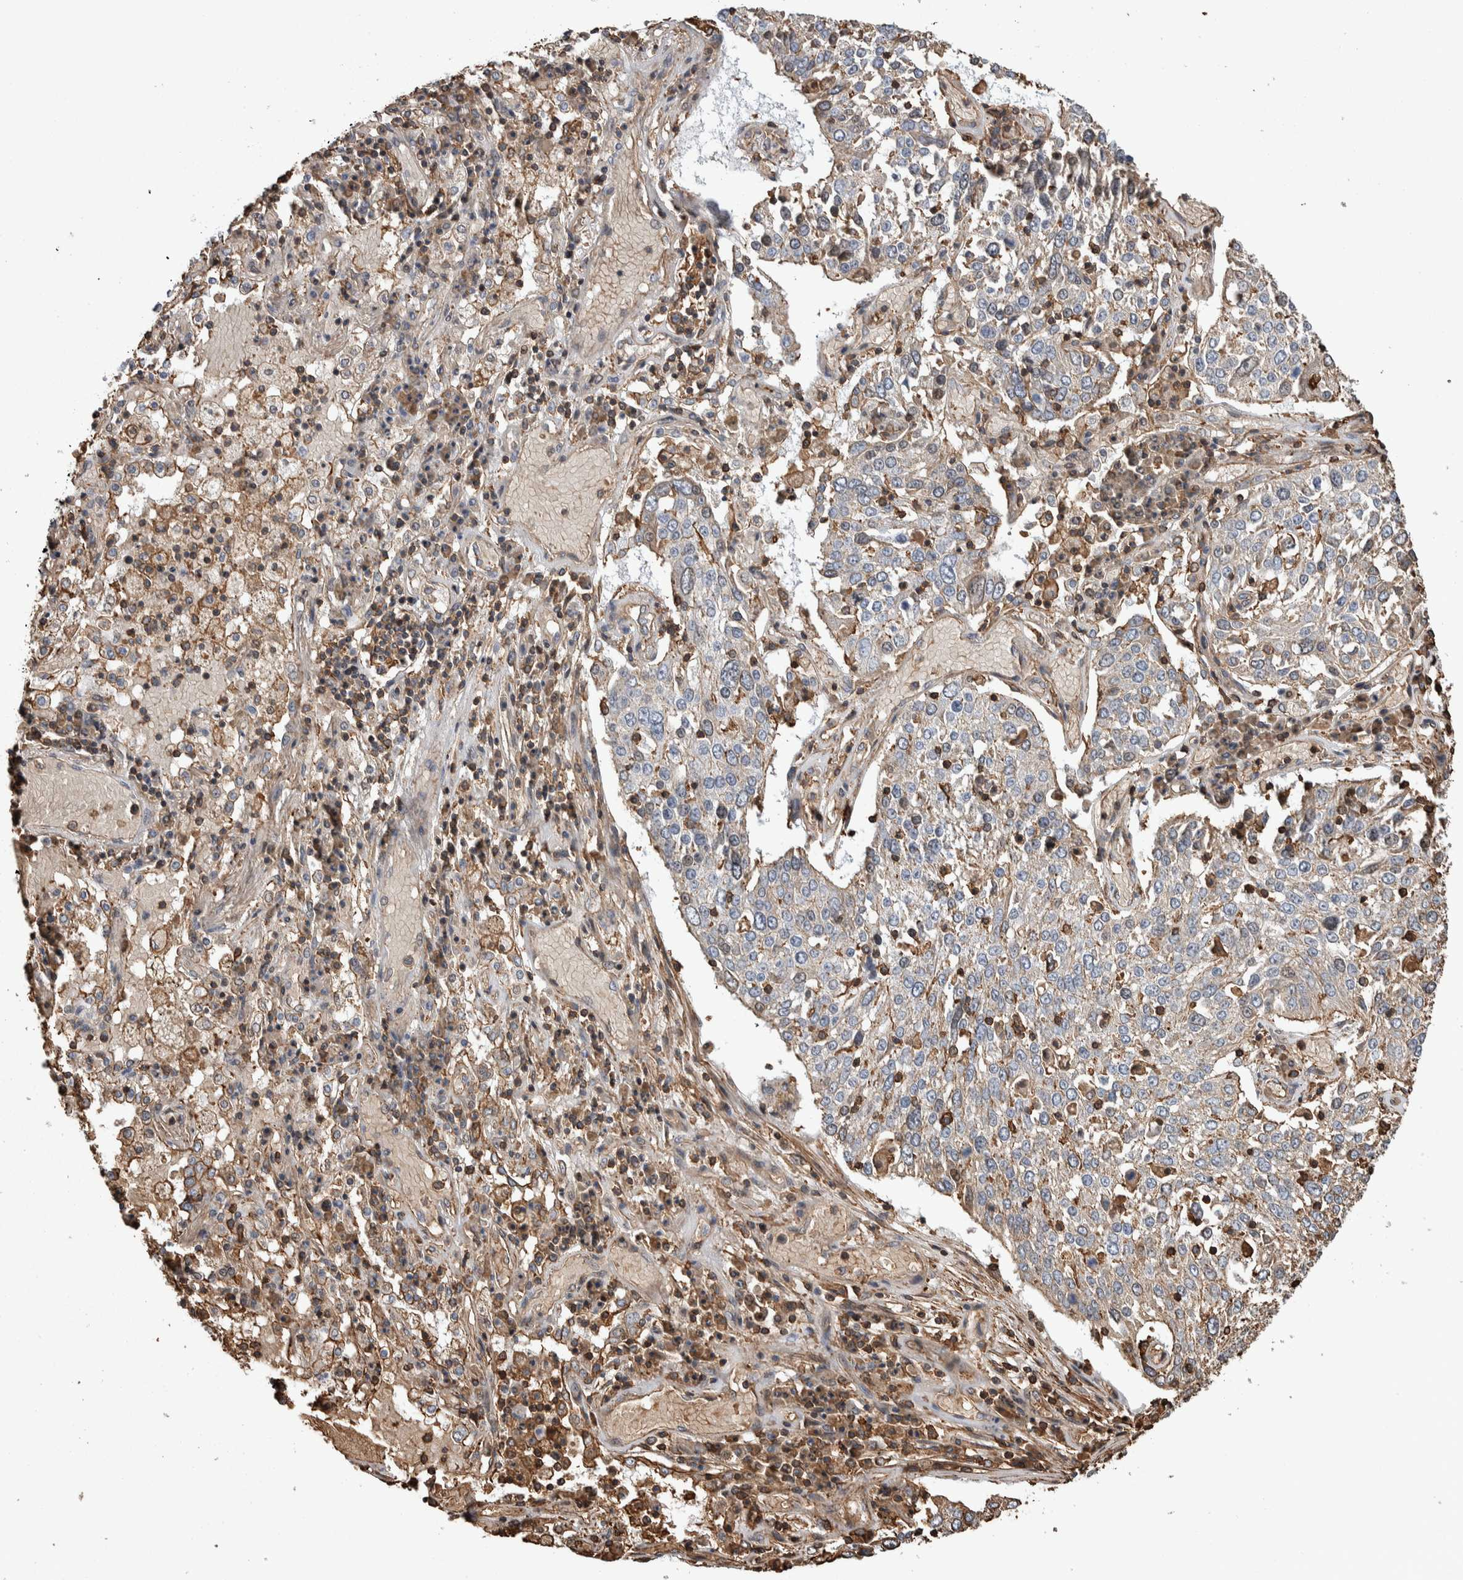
{"staining": {"intensity": "weak", "quantity": "<25%", "location": "cytoplasmic/membranous"}, "tissue": "lung cancer", "cell_type": "Tumor cells", "image_type": "cancer", "snomed": [{"axis": "morphology", "description": "Squamous cell carcinoma, NOS"}, {"axis": "topography", "description": "Lung"}], "caption": "Immunohistochemistry micrograph of lung squamous cell carcinoma stained for a protein (brown), which shows no positivity in tumor cells. The staining was performed using DAB (3,3'-diaminobenzidine) to visualize the protein expression in brown, while the nuclei were stained in blue with hematoxylin (Magnification: 20x).", "gene": "ENPP2", "patient": {"sex": "male", "age": 65}}